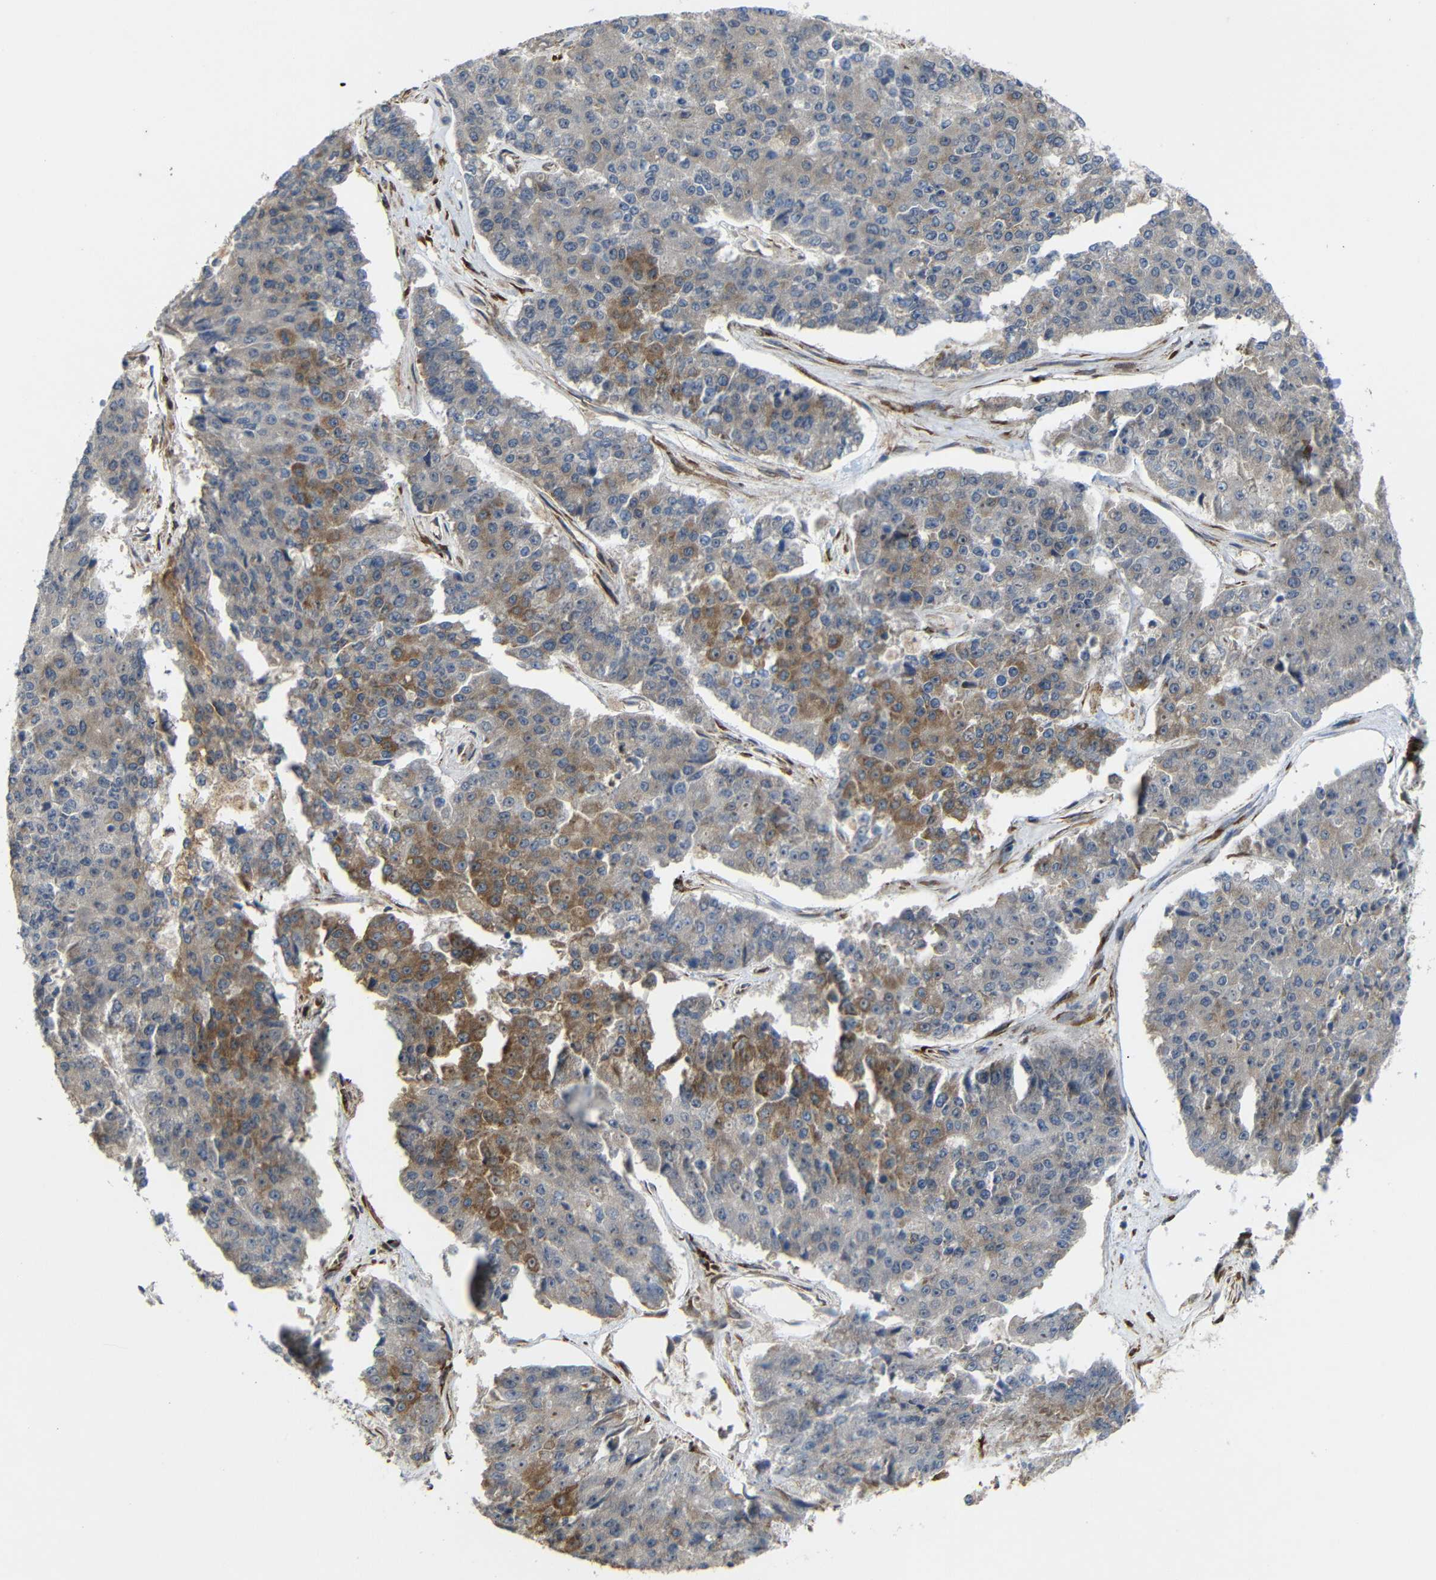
{"staining": {"intensity": "moderate", "quantity": ">75%", "location": "cytoplasmic/membranous"}, "tissue": "pancreatic cancer", "cell_type": "Tumor cells", "image_type": "cancer", "snomed": [{"axis": "morphology", "description": "Adenocarcinoma, NOS"}, {"axis": "topography", "description": "Pancreas"}], "caption": "This image exhibits pancreatic cancer (adenocarcinoma) stained with immunohistochemistry (IHC) to label a protein in brown. The cytoplasmic/membranous of tumor cells show moderate positivity for the protein. Nuclei are counter-stained blue.", "gene": "P3H2", "patient": {"sex": "male", "age": 50}}